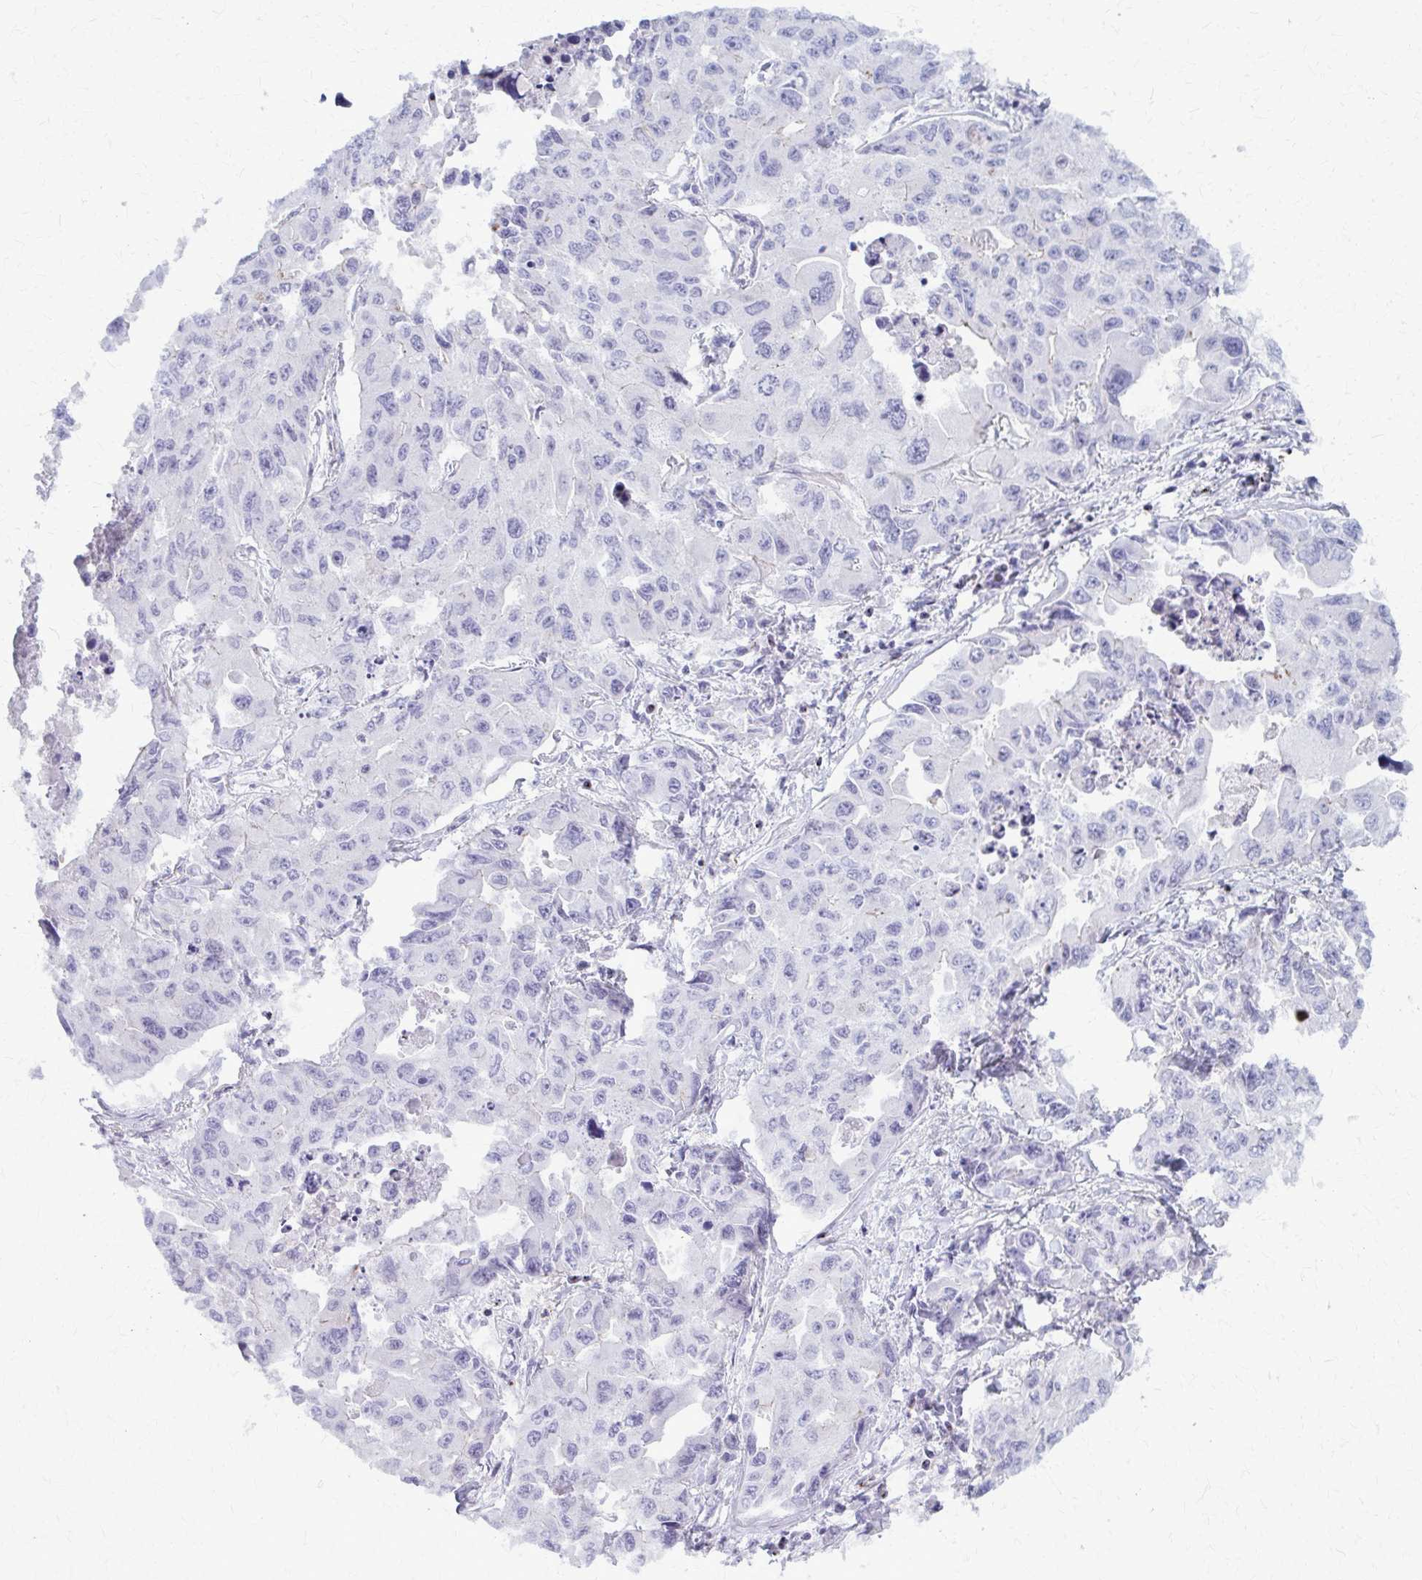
{"staining": {"intensity": "negative", "quantity": "none", "location": "none"}, "tissue": "lung cancer", "cell_type": "Tumor cells", "image_type": "cancer", "snomed": [{"axis": "morphology", "description": "Adenocarcinoma, NOS"}, {"axis": "topography", "description": "Lung"}], "caption": "Protein analysis of lung cancer (adenocarcinoma) displays no significant staining in tumor cells. (Brightfield microscopy of DAB (3,3'-diaminobenzidine) immunohistochemistry (IHC) at high magnification).", "gene": "PEDS1", "patient": {"sex": "male", "age": 64}}